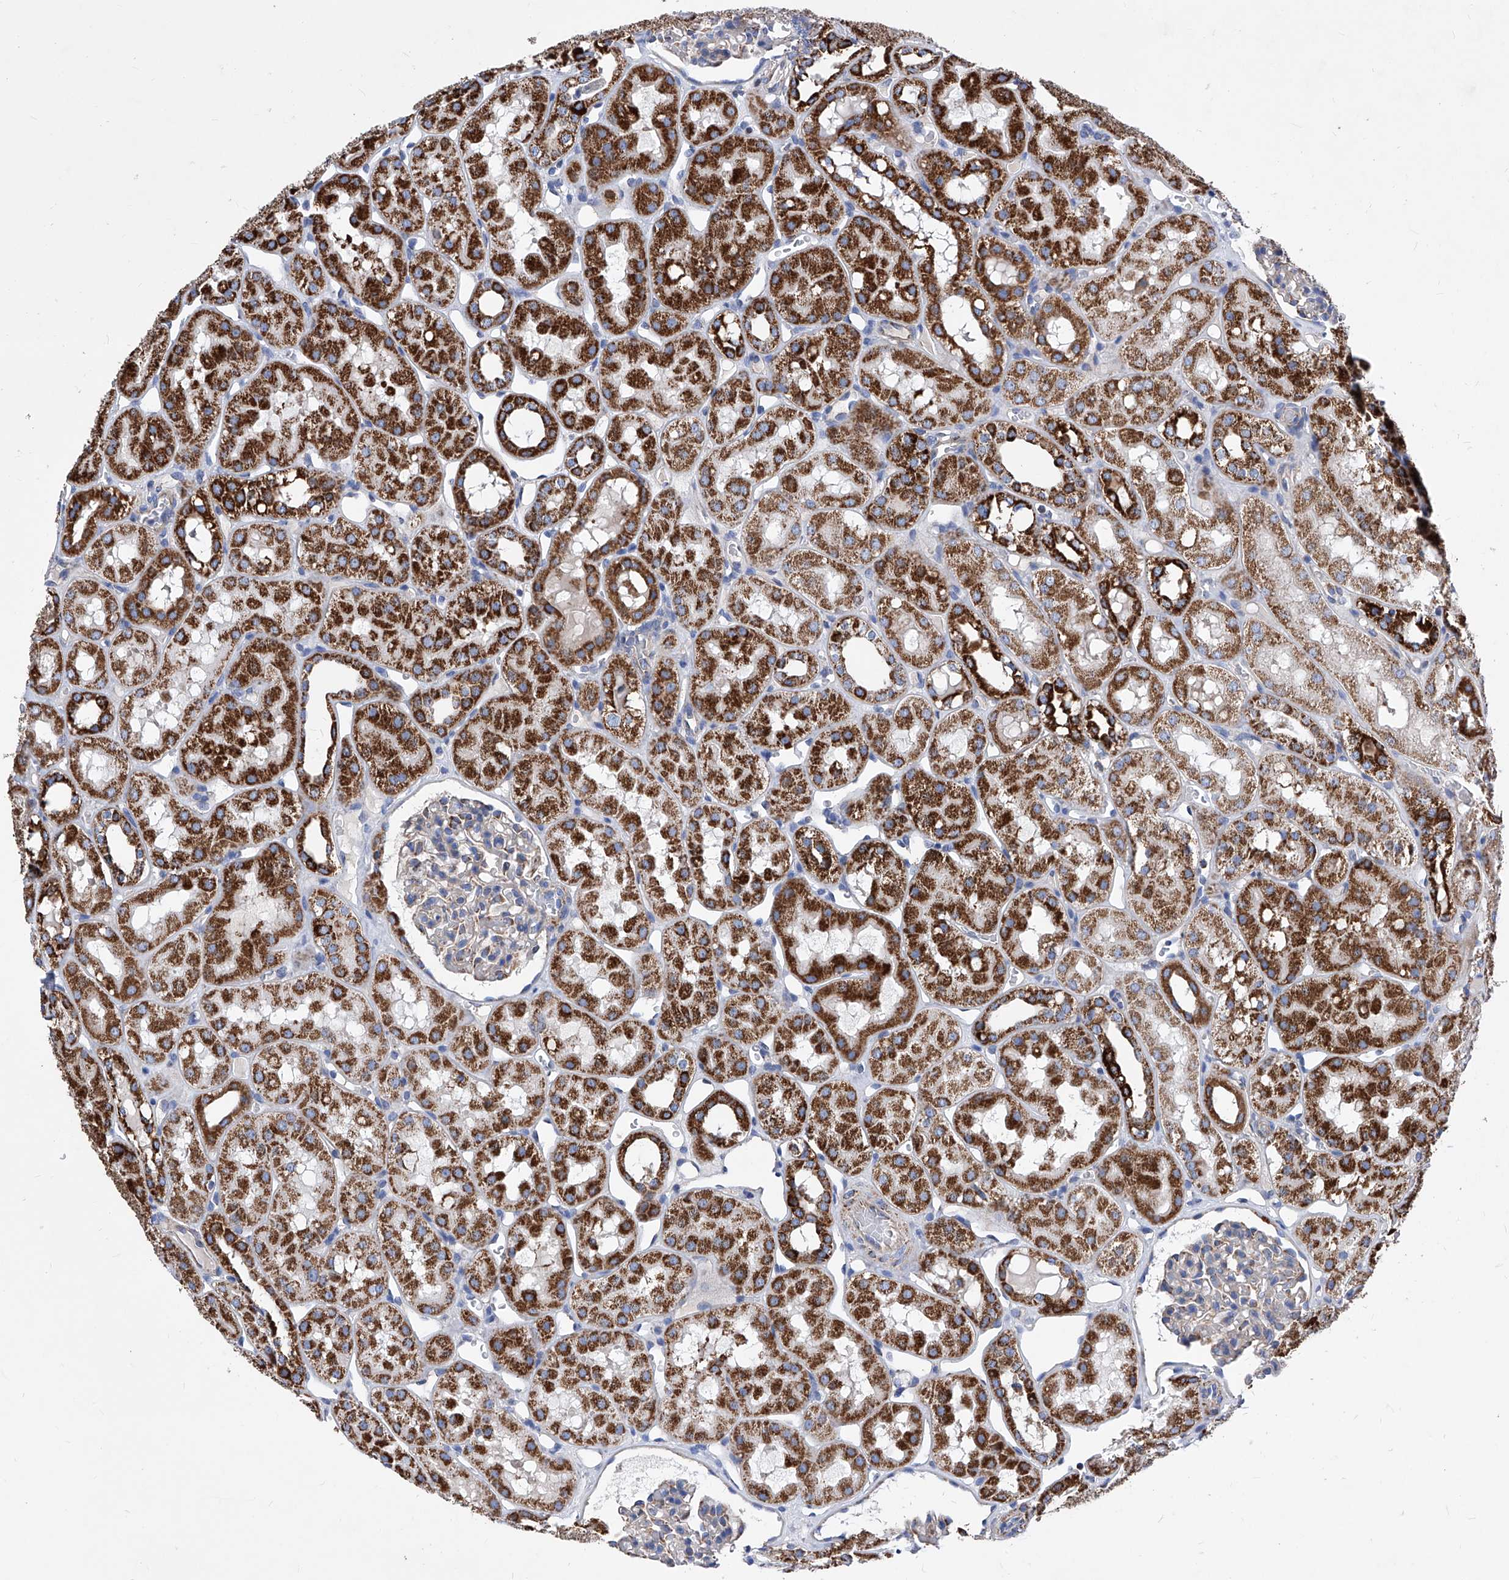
{"staining": {"intensity": "weak", "quantity": "25%-75%", "location": "cytoplasmic/membranous"}, "tissue": "kidney", "cell_type": "Cells in glomeruli", "image_type": "normal", "snomed": [{"axis": "morphology", "description": "Normal tissue, NOS"}, {"axis": "topography", "description": "Kidney"}], "caption": "The micrograph reveals immunohistochemical staining of normal kidney. There is weak cytoplasmic/membranous staining is present in about 25%-75% of cells in glomeruli.", "gene": "HRNR", "patient": {"sex": "male", "age": 16}}